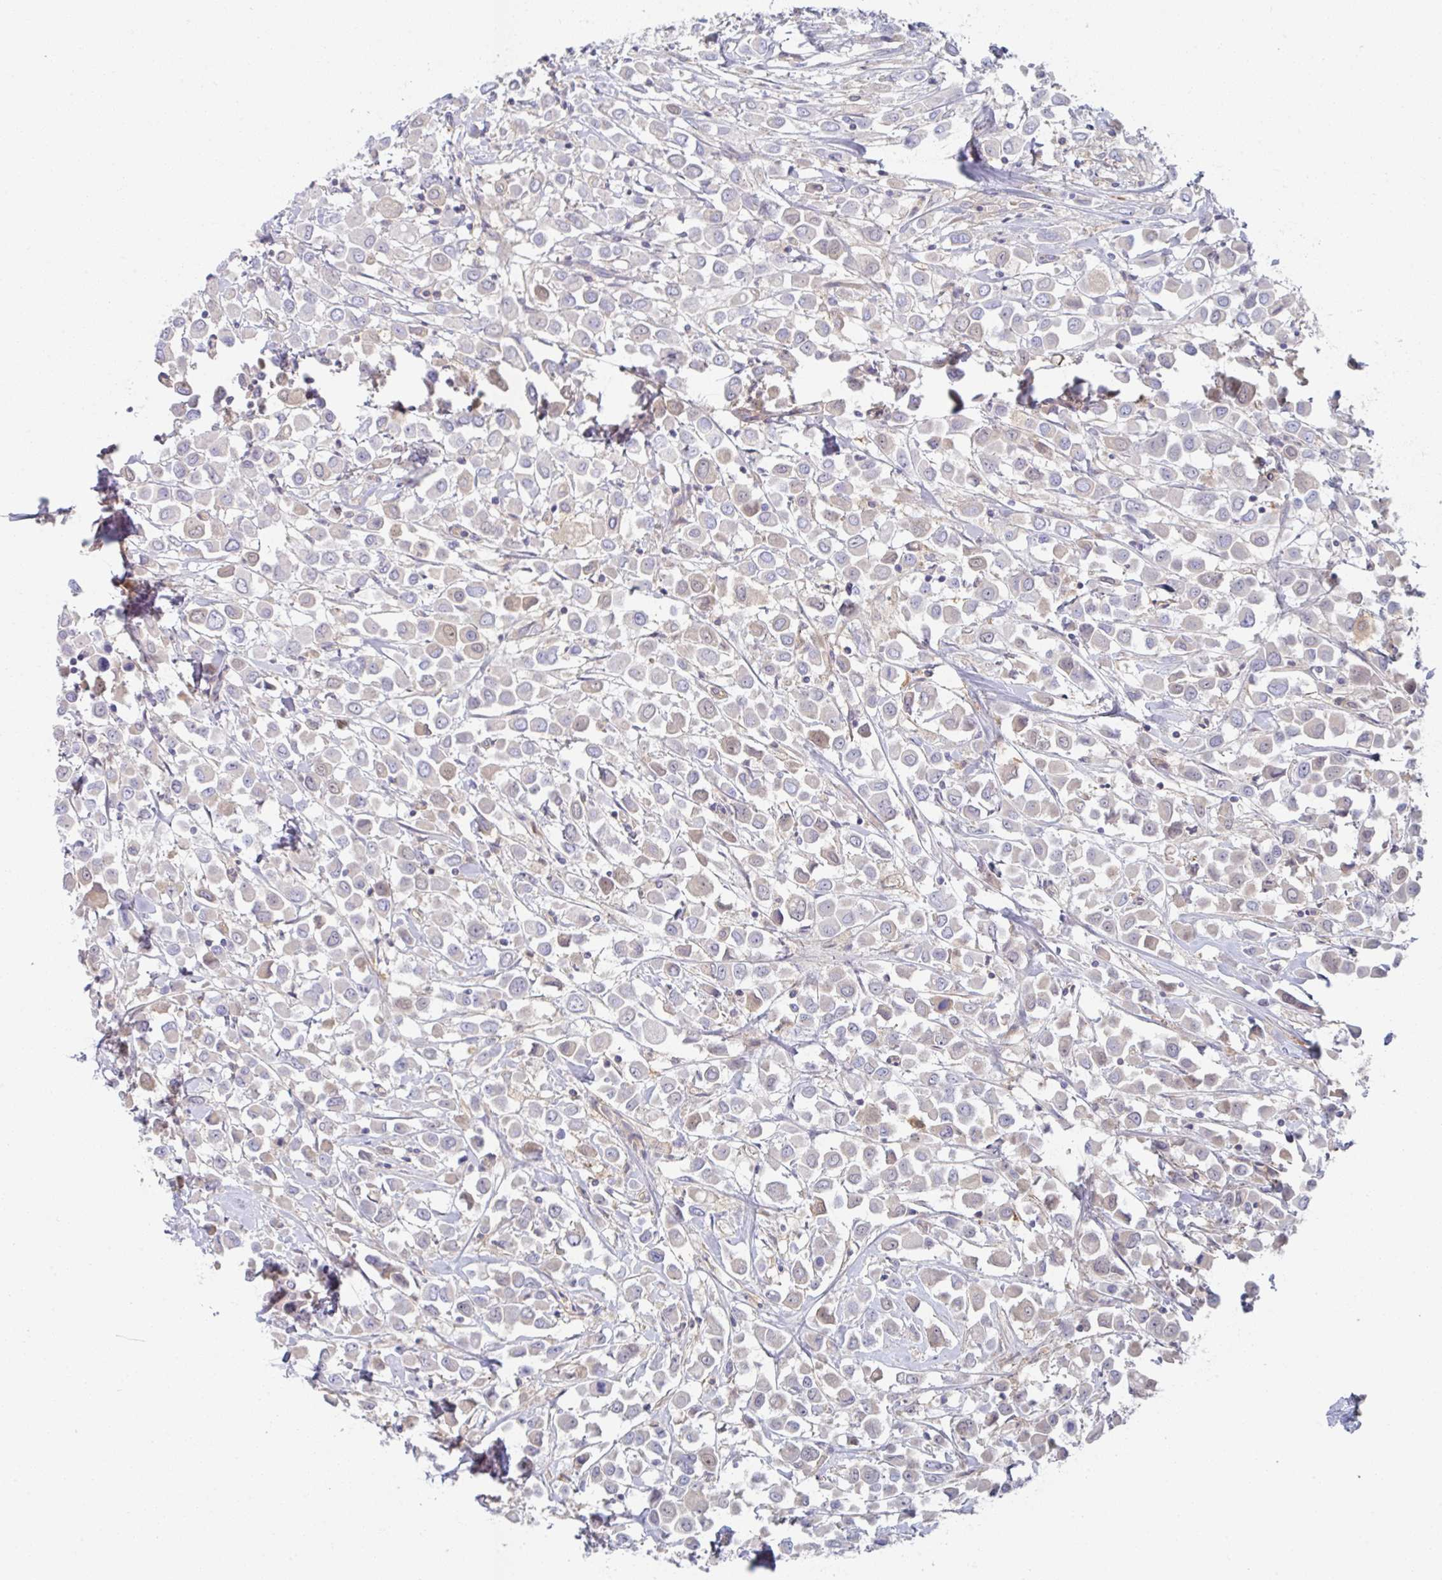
{"staining": {"intensity": "negative", "quantity": "none", "location": "none"}, "tissue": "breast cancer", "cell_type": "Tumor cells", "image_type": "cancer", "snomed": [{"axis": "morphology", "description": "Duct carcinoma"}, {"axis": "topography", "description": "Breast"}], "caption": "This micrograph is of infiltrating ductal carcinoma (breast) stained with IHC to label a protein in brown with the nuclei are counter-stained blue. There is no expression in tumor cells.", "gene": "AMPD2", "patient": {"sex": "female", "age": 61}}